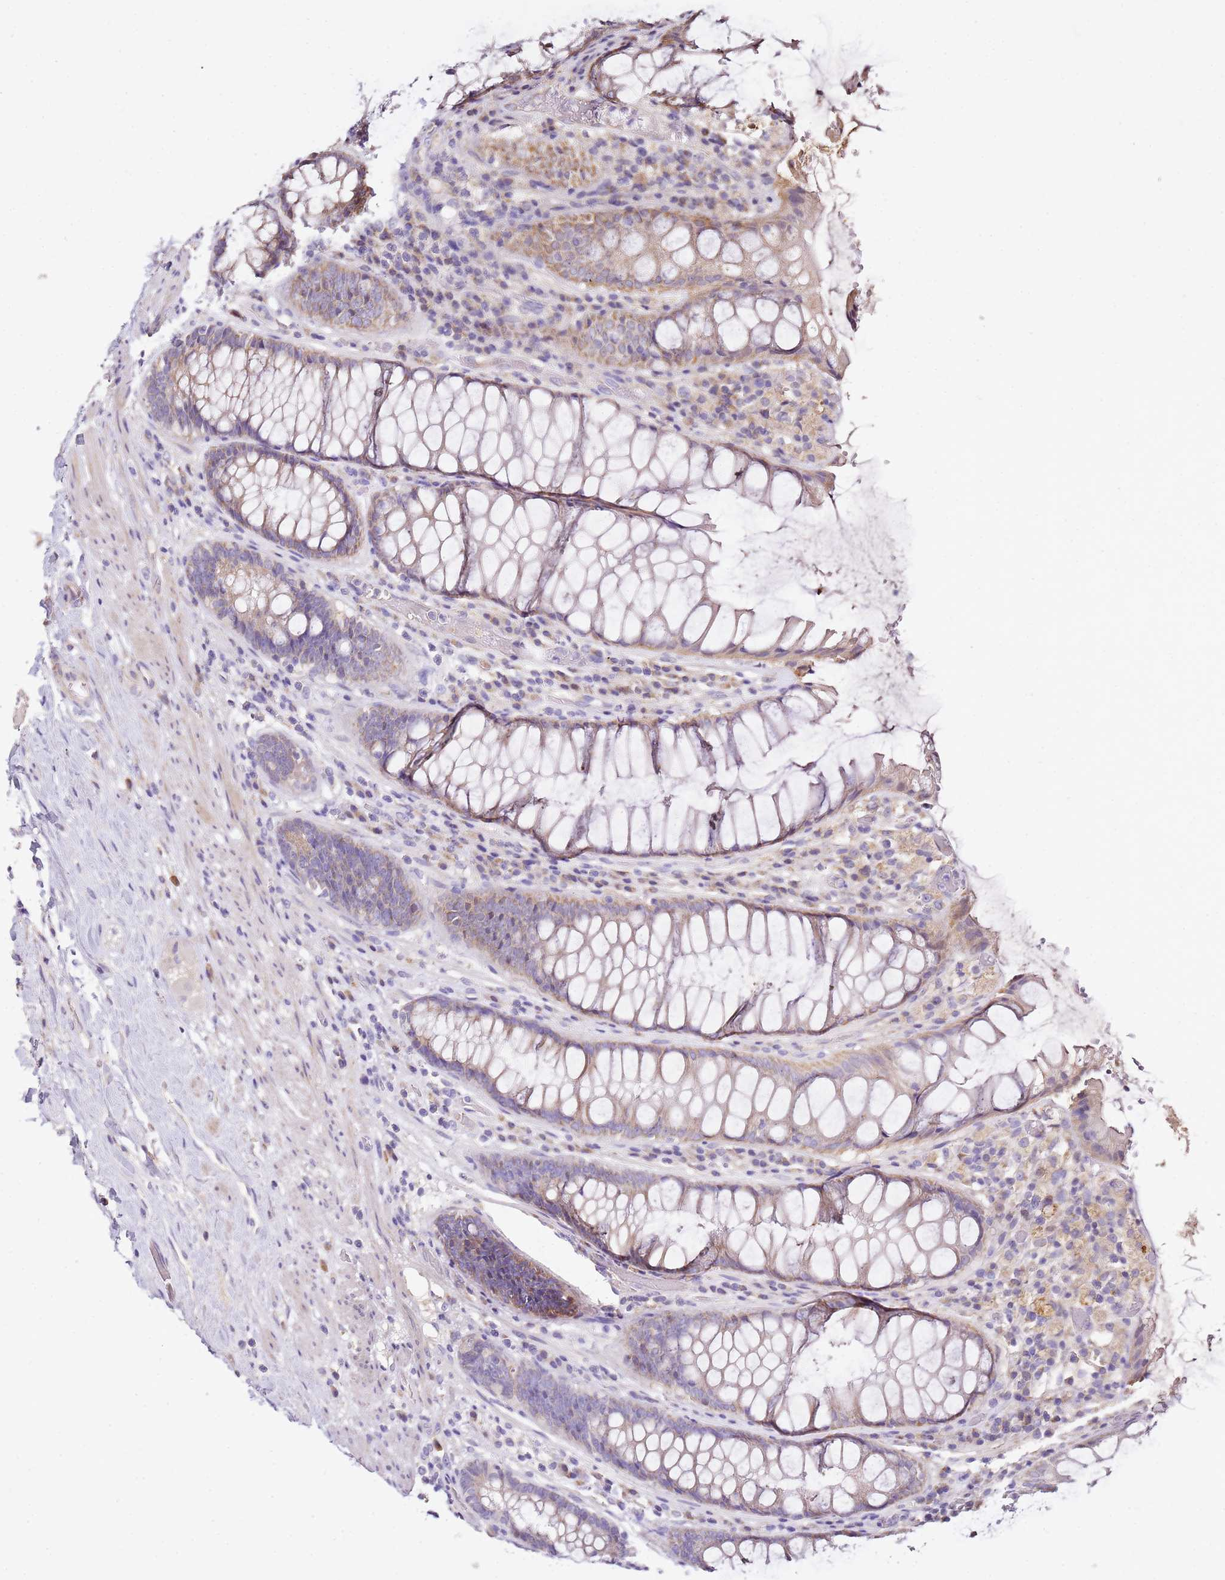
{"staining": {"intensity": "moderate", "quantity": "25%-75%", "location": "cytoplasmic/membranous"}, "tissue": "rectum", "cell_type": "Glandular cells", "image_type": "normal", "snomed": [{"axis": "morphology", "description": "Normal tissue, NOS"}, {"axis": "topography", "description": "Rectum"}], "caption": "A brown stain highlights moderate cytoplasmic/membranous expression of a protein in glandular cells of unremarkable rectum.", "gene": "OR2B11", "patient": {"sex": "male", "age": 64}}